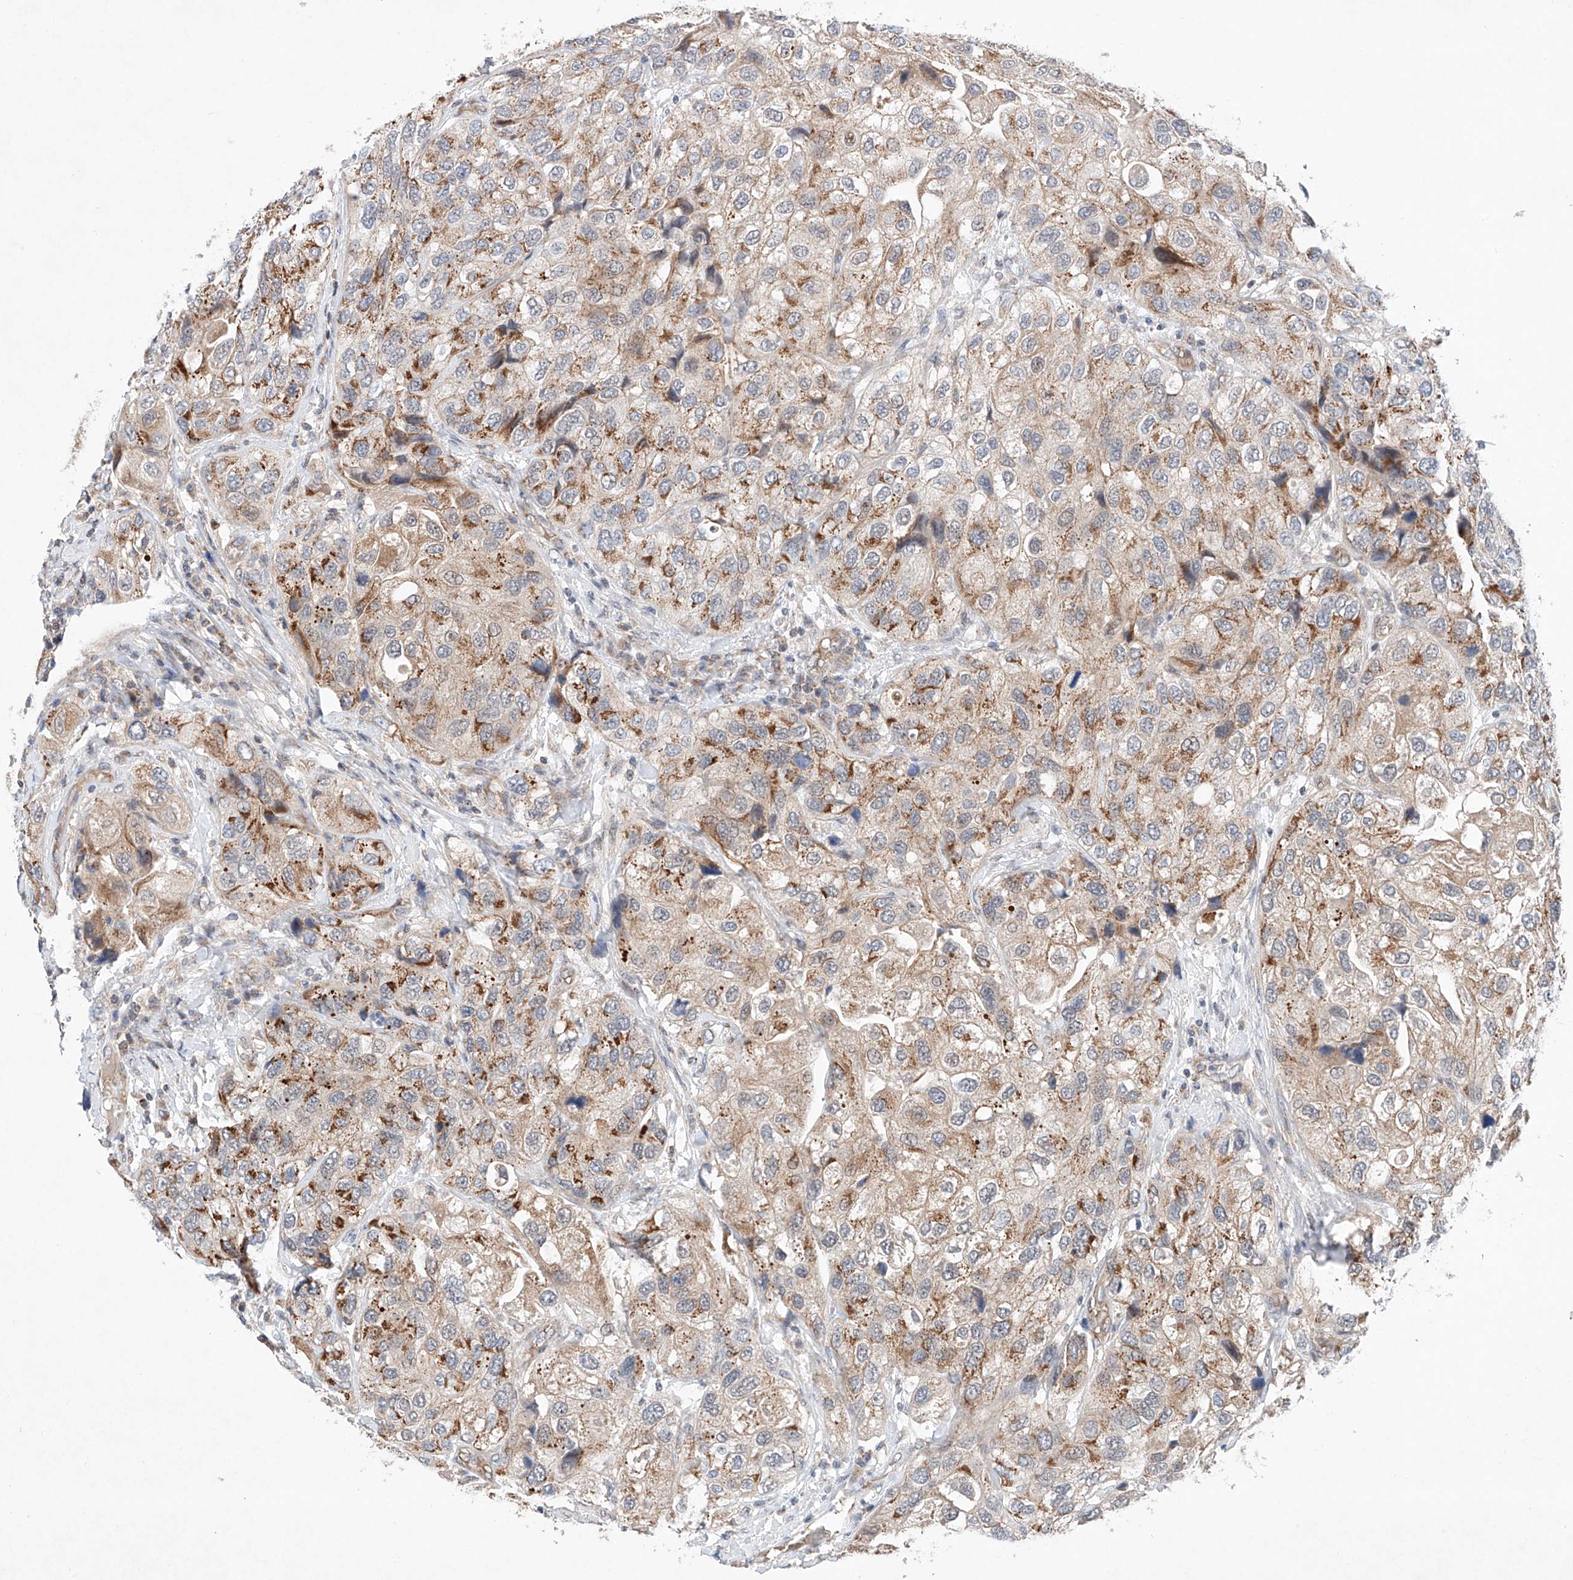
{"staining": {"intensity": "moderate", "quantity": ">75%", "location": "cytoplasmic/membranous"}, "tissue": "urothelial cancer", "cell_type": "Tumor cells", "image_type": "cancer", "snomed": [{"axis": "morphology", "description": "Urothelial carcinoma, High grade"}, {"axis": "topography", "description": "Urinary bladder"}], "caption": "Immunohistochemical staining of human high-grade urothelial carcinoma reveals medium levels of moderate cytoplasmic/membranous expression in about >75% of tumor cells.", "gene": "FASTK", "patient": {"sex": "female", "age": 64}}